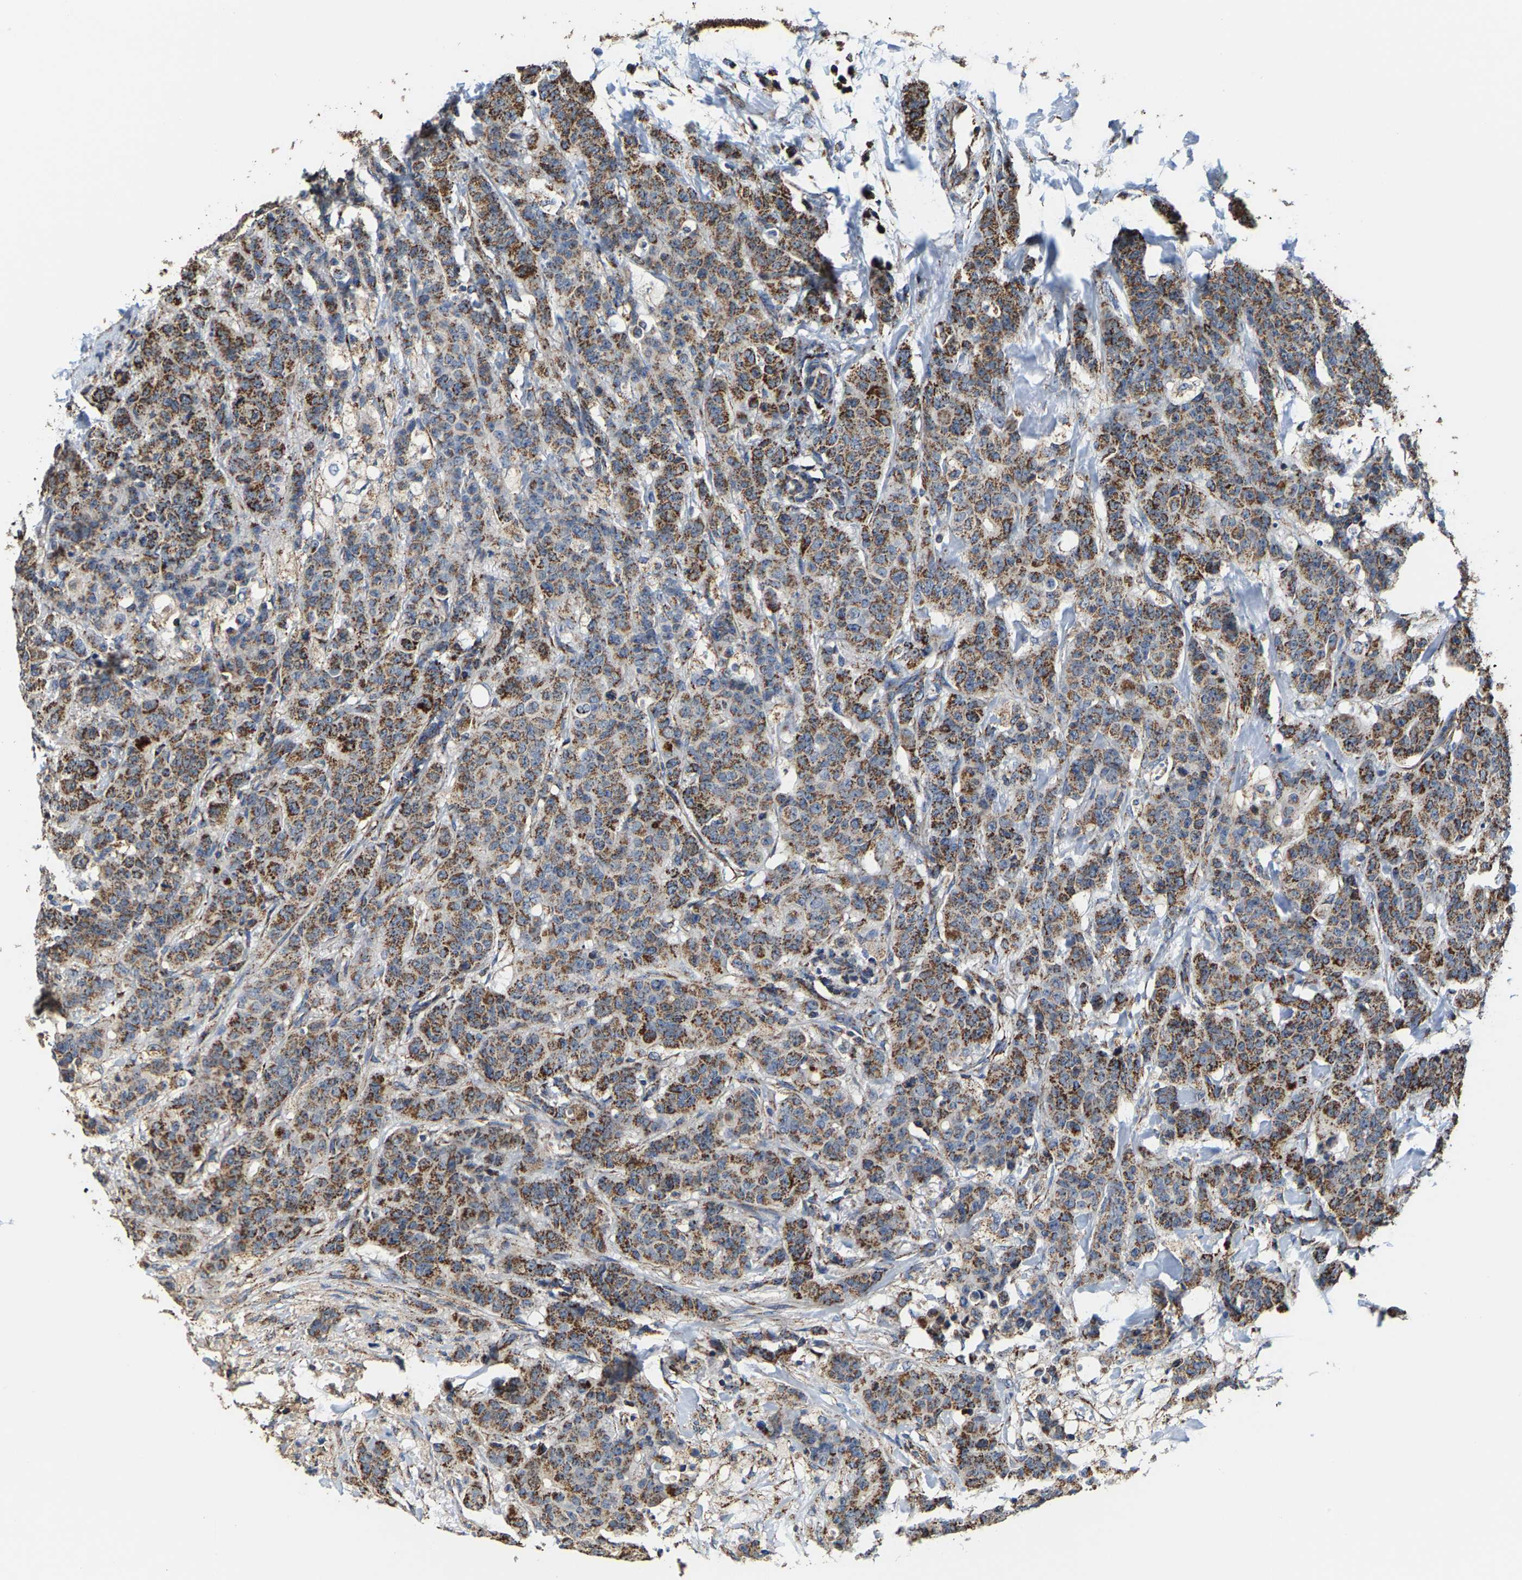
{"staining": {"intensity": "moderate", "quantity": ">75%", "location": "cytoplasmic/membranous"}, "tissue": "breast cancer", "cell_type": "Tumor cells", "image_type": "cancer", "snomed": [{"axis": "morphology", "description": "Normal tissue, NOS"}, {"axis": "morphology", "description": "Duct carcinoma"}, {"axis": "topography", "description": "Breast"}], "caption": "High-magnification brightfield microscopy of breast cancer stained with DAB (3,3'-diaminobenzidine) (brown) and counterstained with hematoxylin (blue). tumor cells exhibit moderate cytoplasmic/membranous positivity is identified in about>75% of cells. Nuclei are stained in blue.", "gene": "SHMT2", "patient": {"sex": "female", "age": 40}}